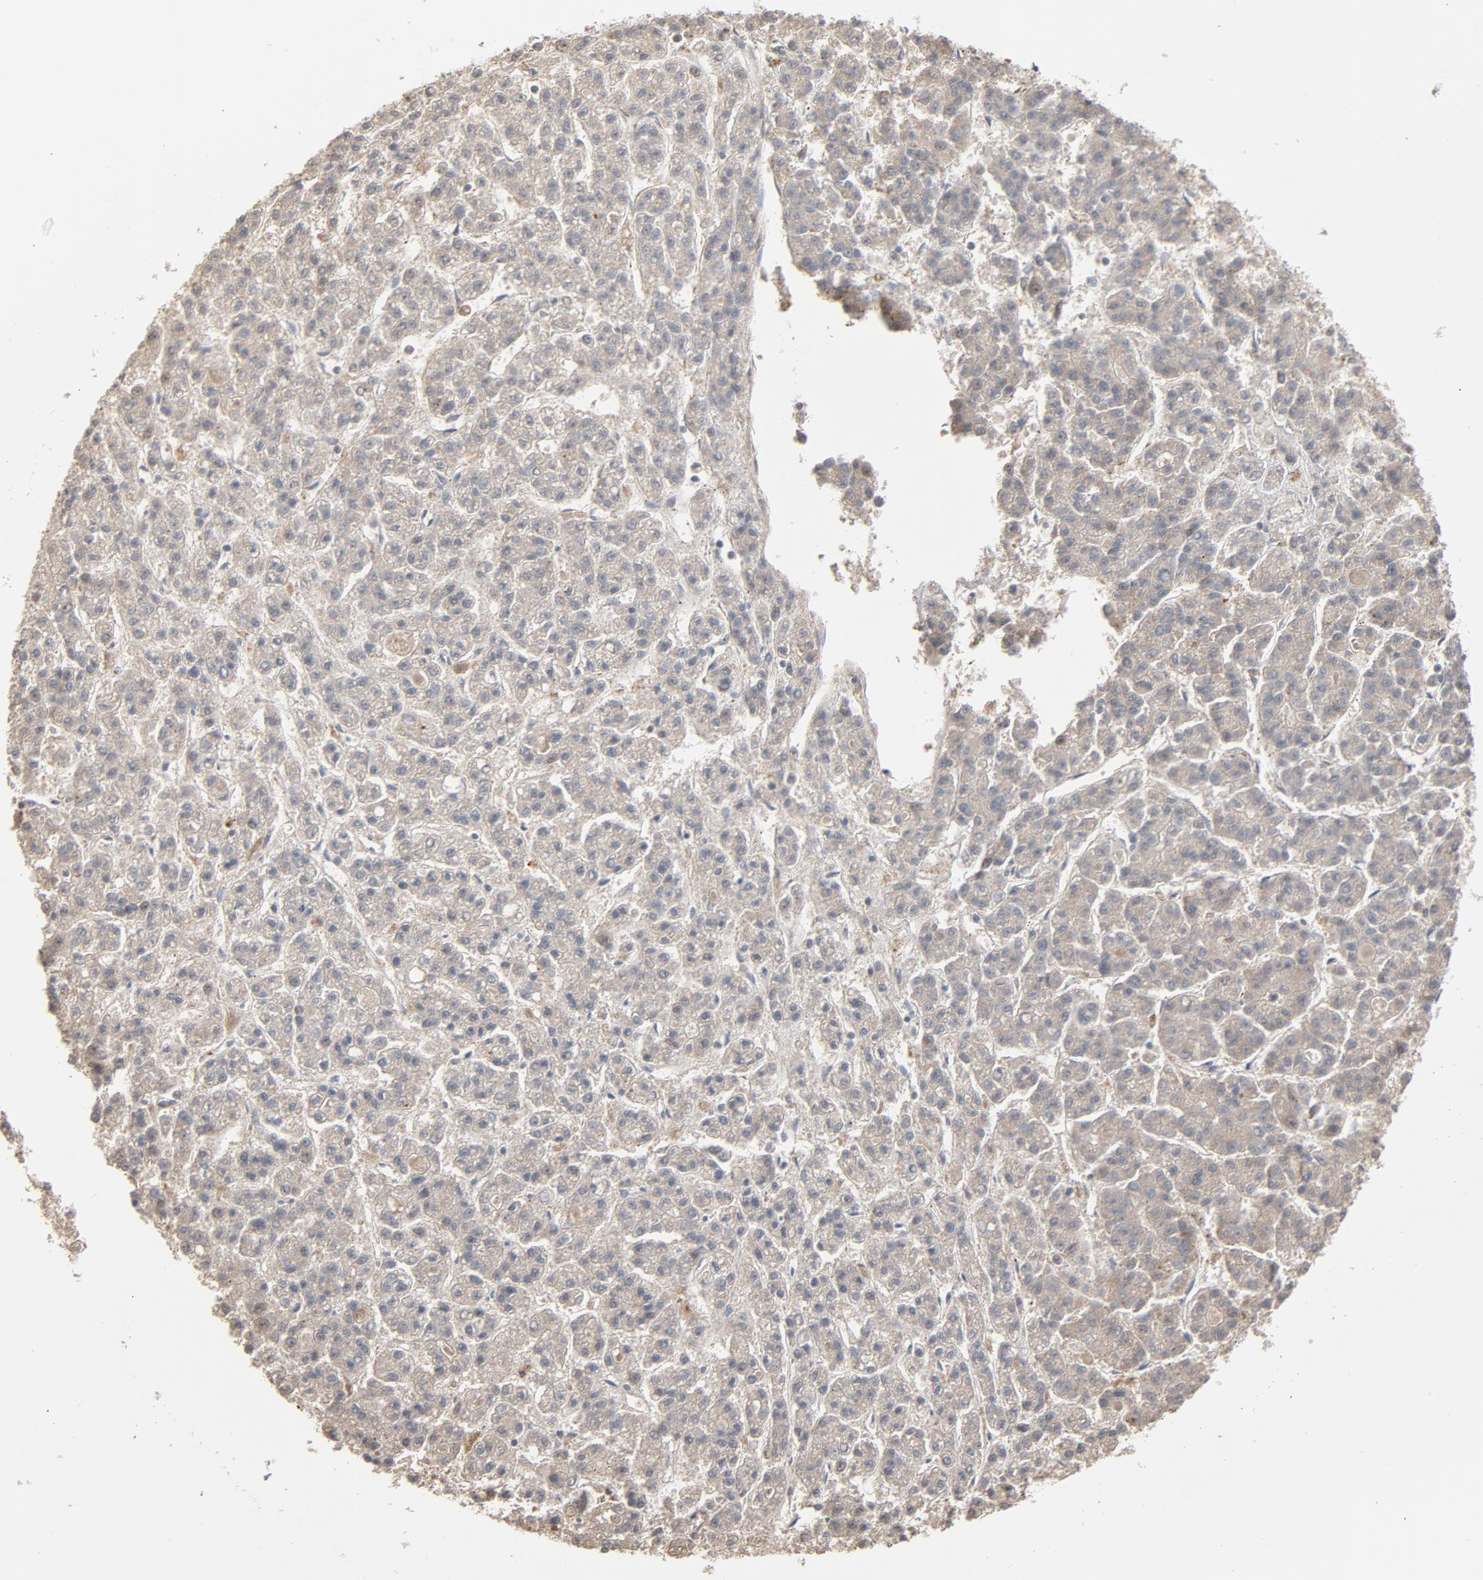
{"staining": {"intensity": "negative", "quantity": "none", "location": "none"}, "tissue": "liver cancer", "cell_type": "Tumor cells", "image_type": "cancer", "snomed": [{"axis": "morphology", "description": "Carcinoma, Hepatocellular, NOS"}, {"axis": "topography", "description": "Liver"}], "caption": "A histopathology image of human liver cancer (hepatocellular carcinoma) is negative for staining in tumor cells.", "gene": "POMT2", "patient": {"sex": "male", "age": 70}}